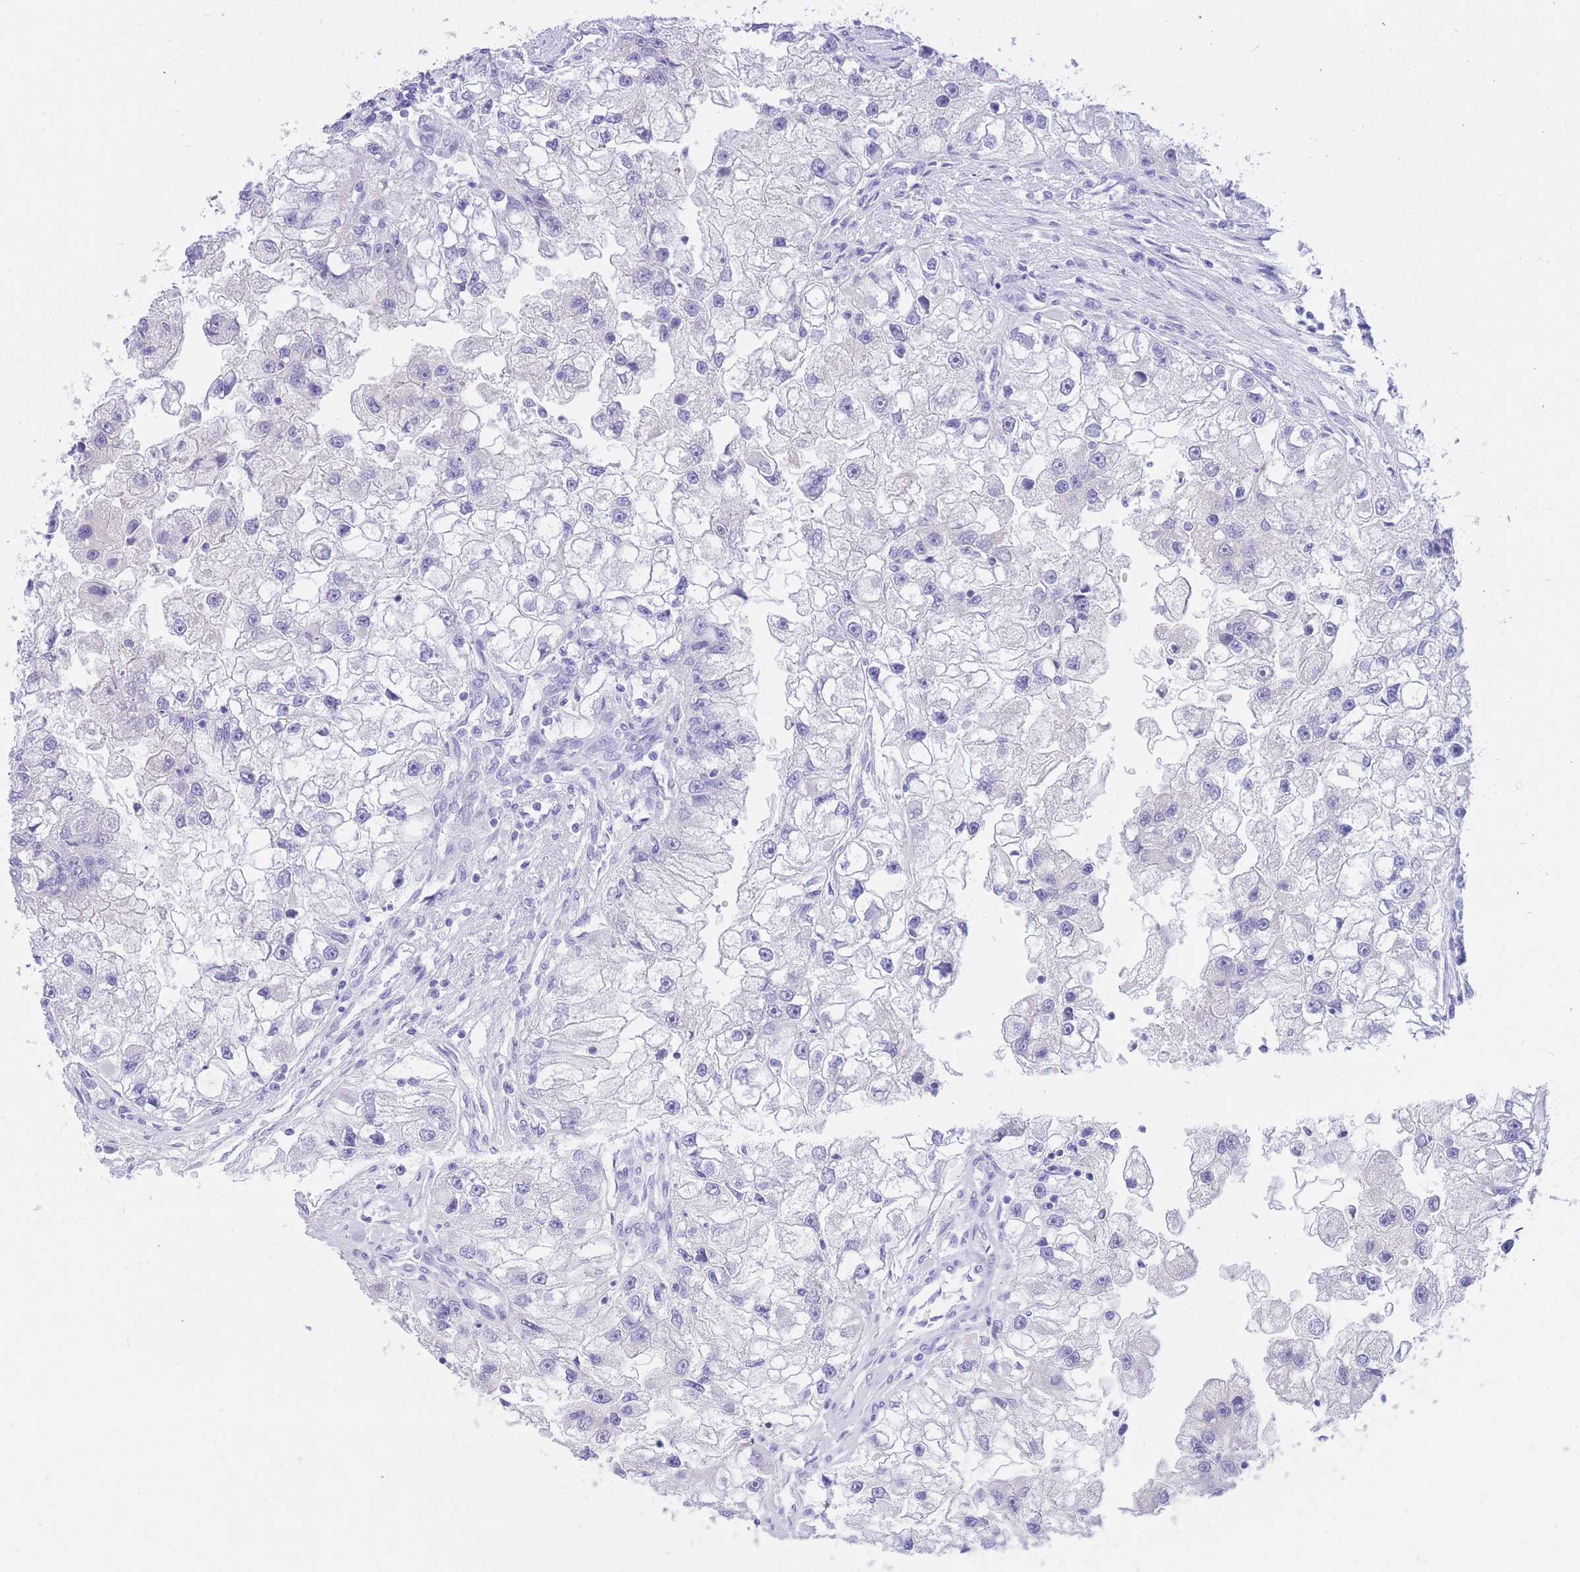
{"staining": {"intensity": "negative", "quantity": "none", "location": "none"}, "tissue": "renal cancer", "cell_type": "Tumor cells", "image_type": "cancer", "snomed": [{"axis": "morphology", "description": "Adenocarcinoma, NOS"}, {"axis": "topography", "description": "Kidney"}], "caption": "Renal adenocarcinoma stained for a protein using immunohistochemistry demonstrates no staining tumor cells.", "gene": "SULT1A1", "patient": {"sex": "male", "age": 63}}